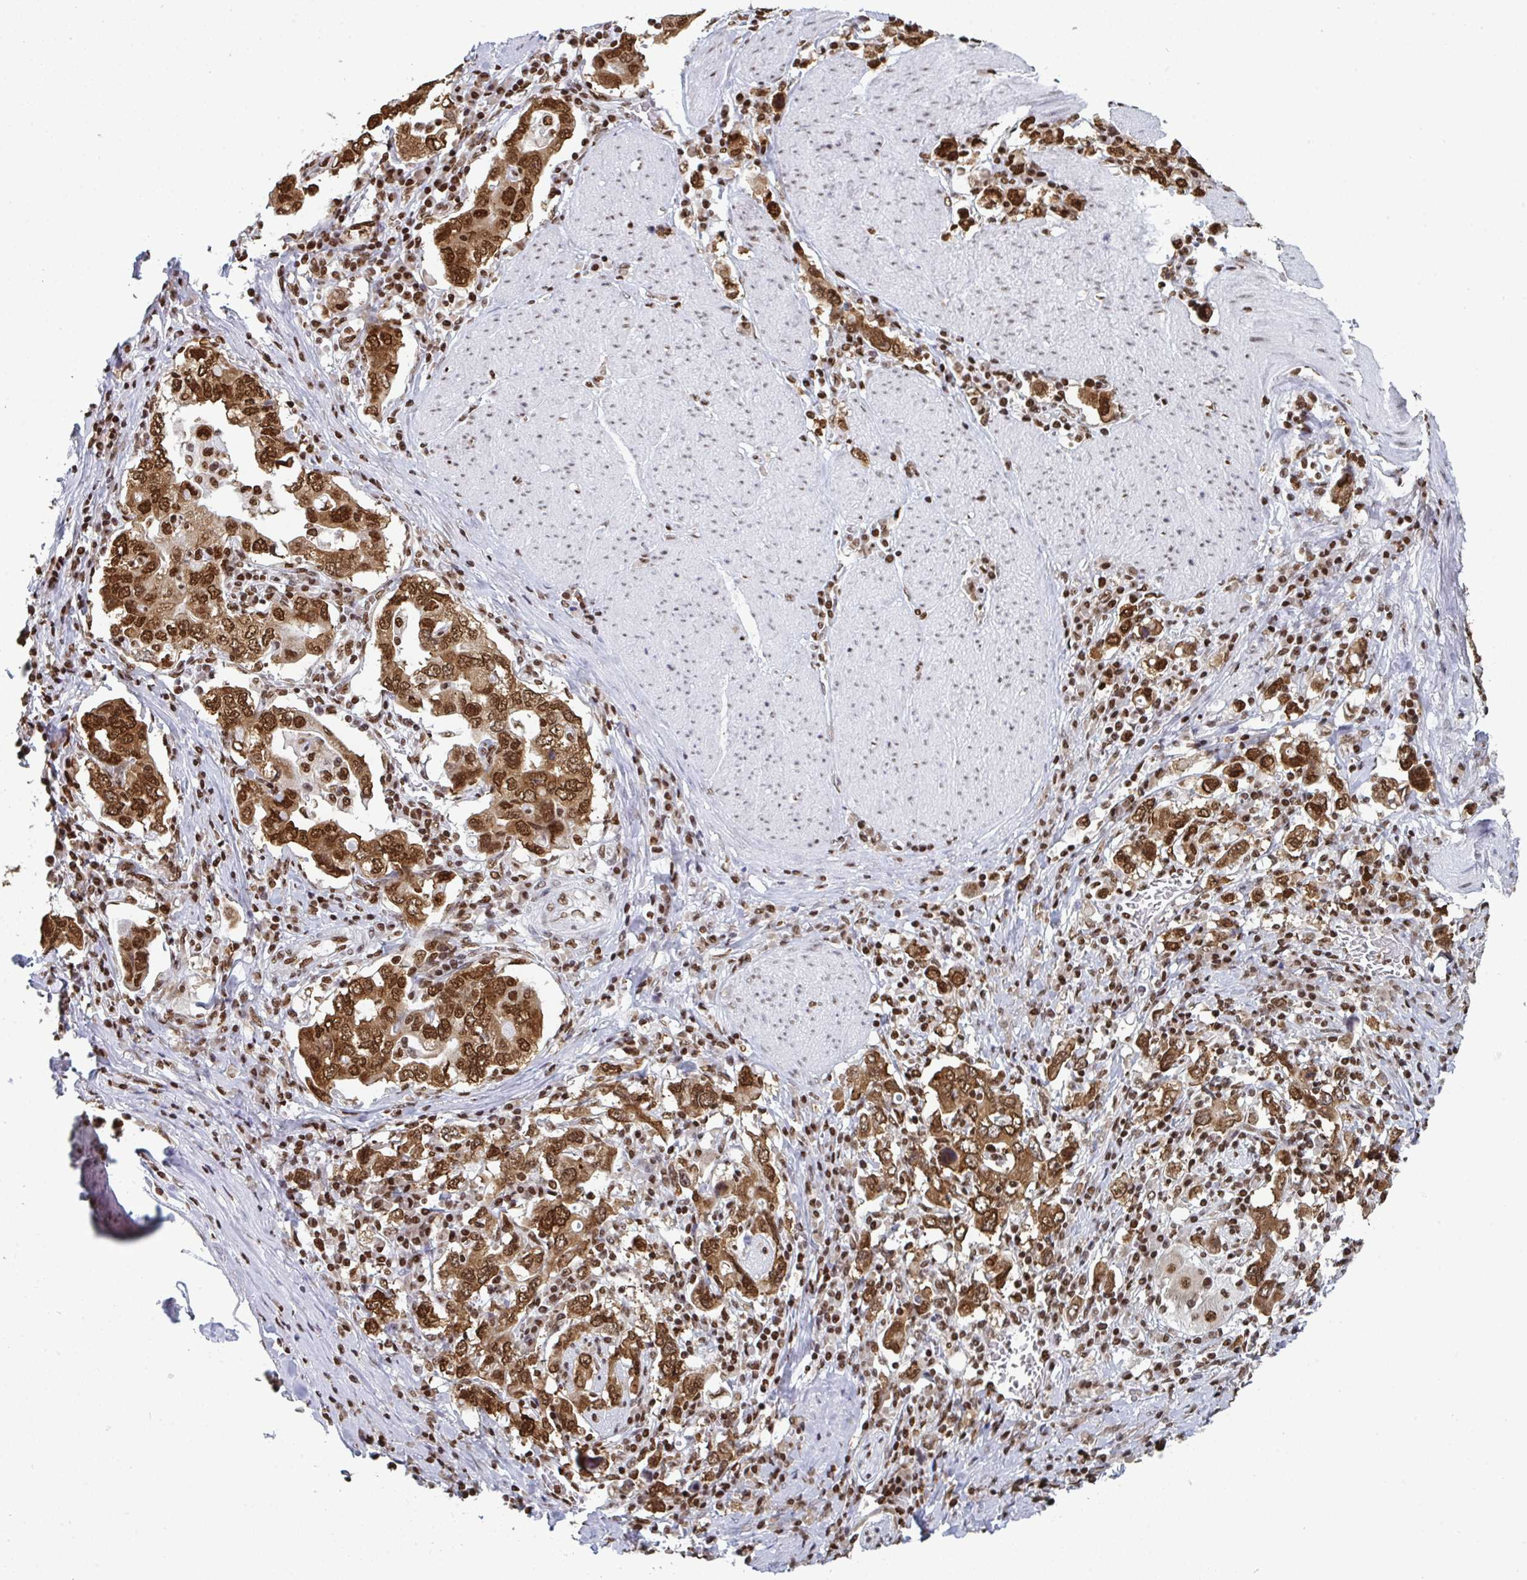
{"staining": {"intensity": "strong", "quantity": ">75%", "location": "cytoplasmic/membranous,nuclear"}, "tissue": "stomach cancer", "cell_type": "Tumor cells", "image_type": "cancer", "snomed": [{"axis": "morphology", "description": "Adenocarcinoma, NOS"}, {"axis": "topography", "description": "Stomach, upper"}, {"axis": "topography", "description": "Stomach"}], "caption": "A brown stain labels strong cytoplasmic/membranous and nuclear staining of a protein in human adenocarcinoma (stomach) tumor cells. (DAB IHC with brightfield microscopy, high magnification).", "gene": "GAR1", "patient": {"sex": "male", "age": 62}}